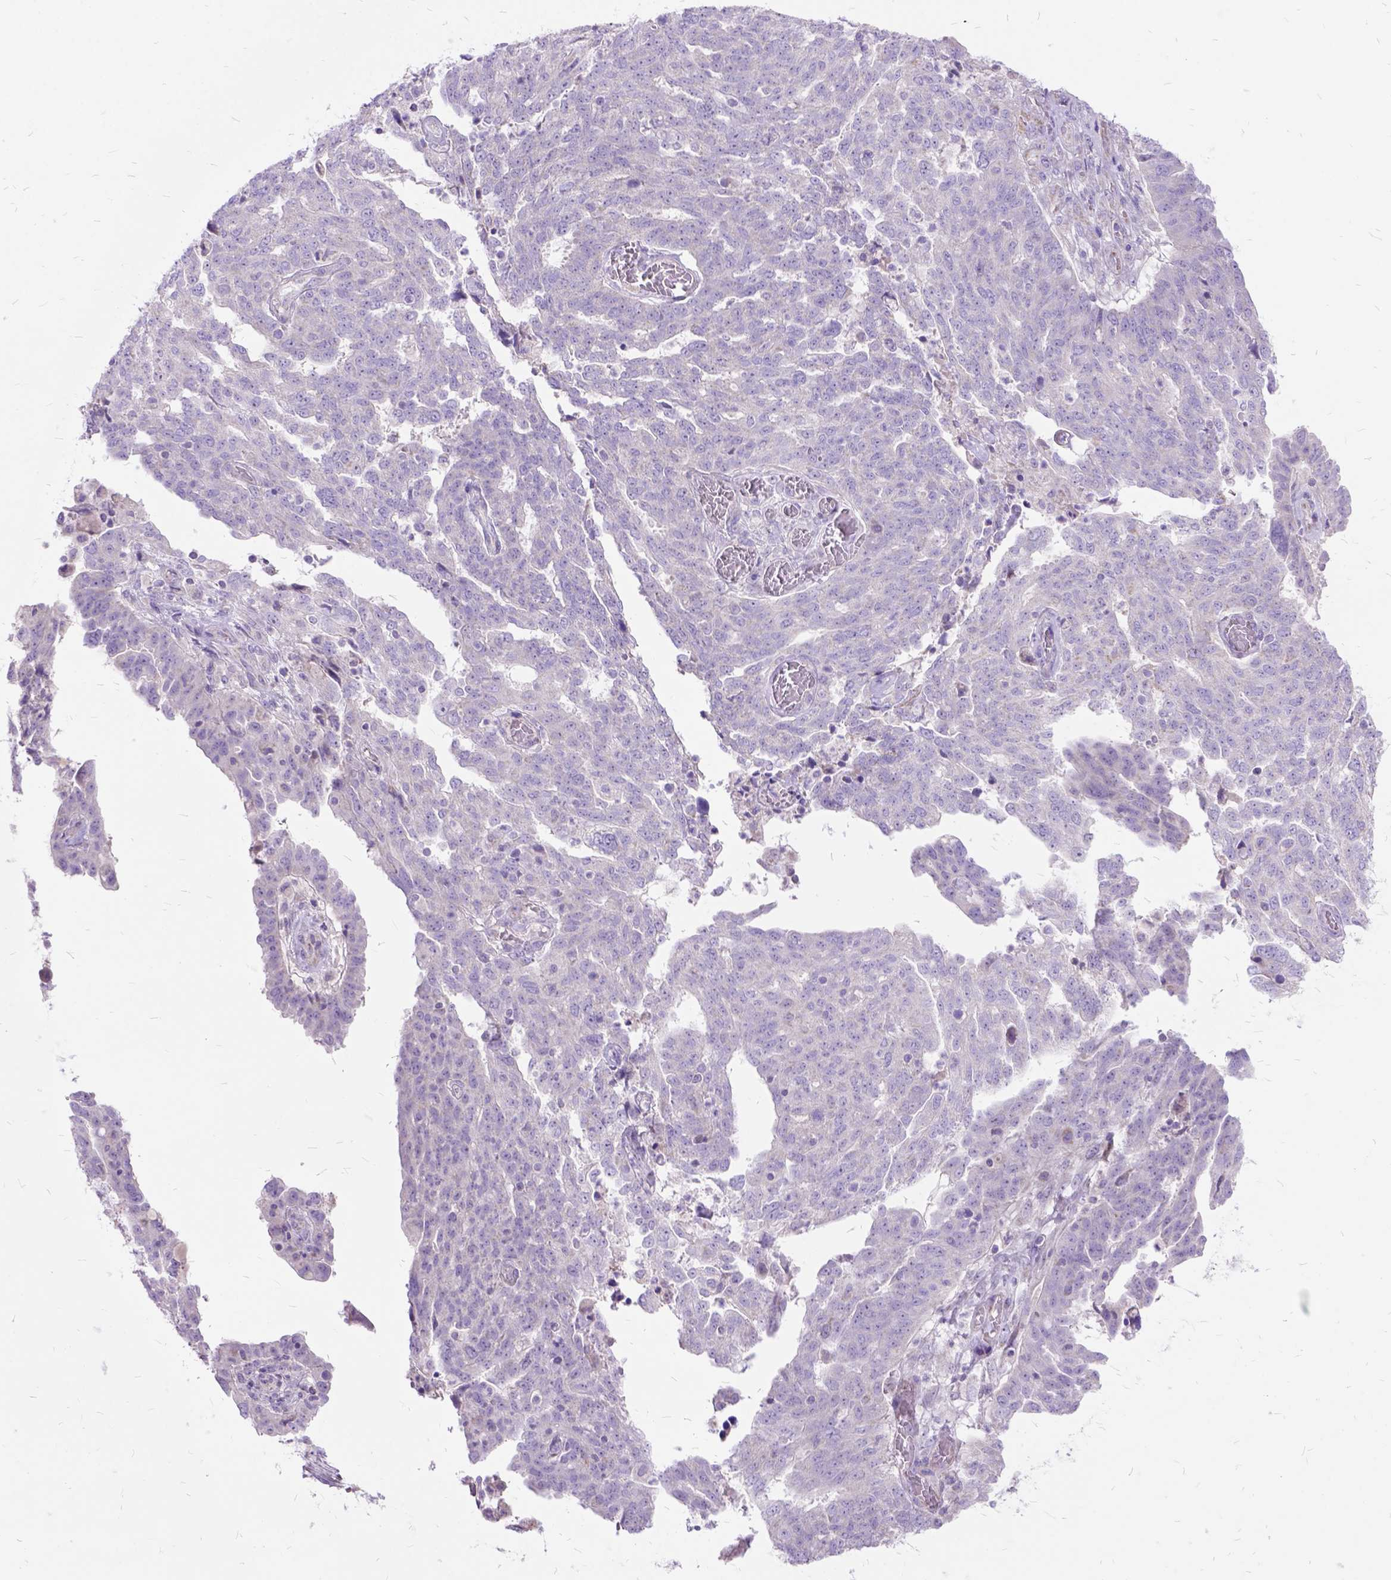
{"staining": {"intensity": "negative", "quantity": "none", "location": "none"}, "tissue": "ovarian cancer", "cell_type": "Tumor cells", "image_type": "cancer", "snomed": [{"axis": "morphology", "description": "Cystadenocarcinoma, serous, NOS"}, {"axis": "topography", "description": "Ovary"}], "caption": "The histopathology image demonstrates no staining of tumor cells in ovarian cancer (serous cystadenocarcinoma). (DAB IHC visualized using brightfield microscopy, high magnification).", "gene": "CTAG2", "patient": {"sex": "female", "age": 67}}